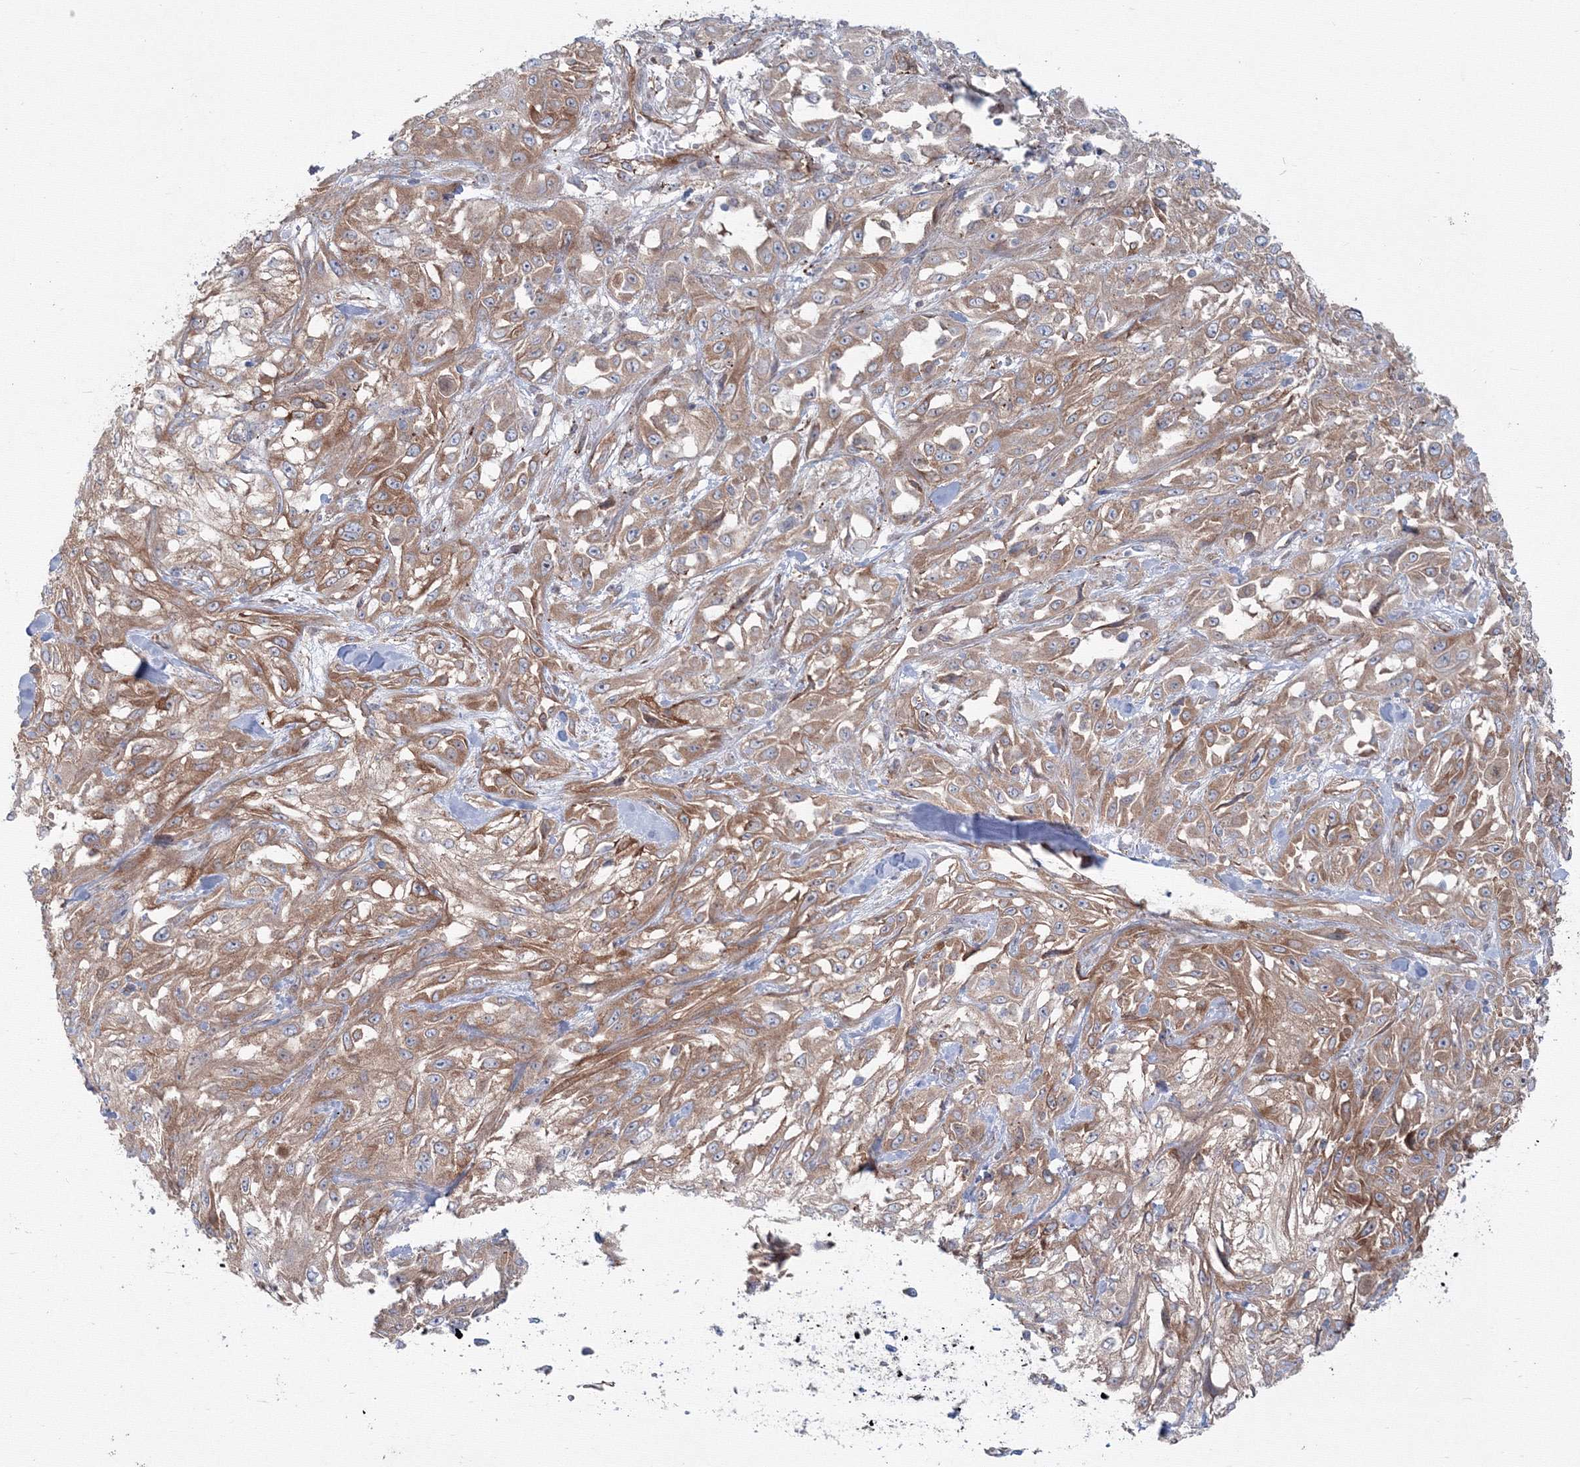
{"staining": {"intensity": "moderate", "quantity": "25%-75%", "location": "cytoplasmic/membranous"}, "tissue": "skin cancer", "cell_type": "Tumor cells", "image_type": "cancer", "snomed": [{"axis": "morphology", "description": "Squamous cell carcinoma, NOS"}, {"axis": "morphology", "description": "Squamous cell carcinoma, metastatic, NOS"}, {"axis": "topography", "description": "Skin"}, {"axis": "topography", "description": "Lymph node"}], "caption": "The immunohistochemical stain highlights moderate cytoplasmic/membranous positivity in tumor cells of skin squamous cell carcinoma tissue.", "gene": "SH3PXD2A", "patient": {"sex": "male", "age": 75}}